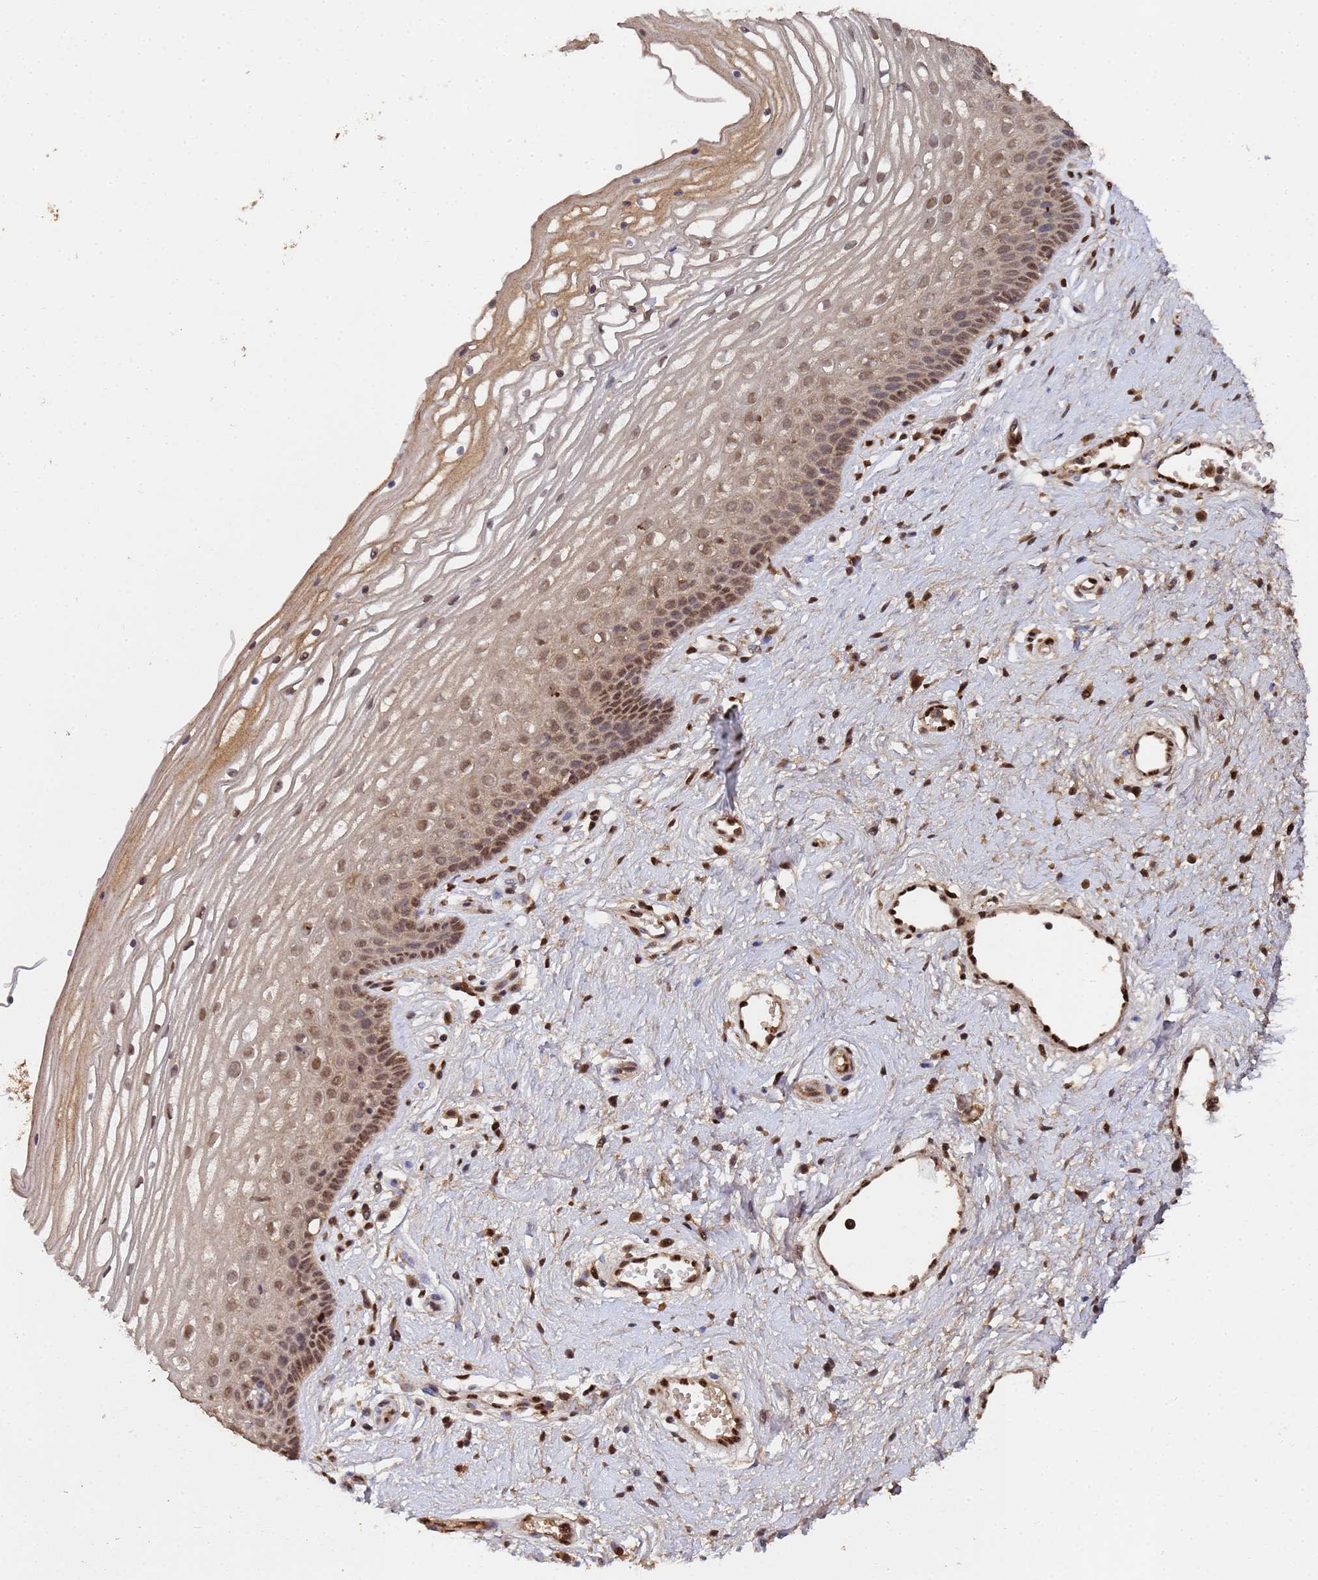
{"staining": {"intensity": "moderate", "quantity": ">75%", "location": "nuclear"}, "tissue": "vagina", "cell_type": "Squamous epithelial cells", "image_type": "normal", "snomed": [{"axis": "morphology", "description": "Normal tissue, NOS"}, {"axis": "topography", "description": "Vagina"}], "caption": "Immunohistochemical staining of unremarkable human vagina shows moderate nuclear protein positivity in about >75% of squamous epithelial cells.", "gene": "SECISBP2", "patient": {"sex": "female", "age": 46}}